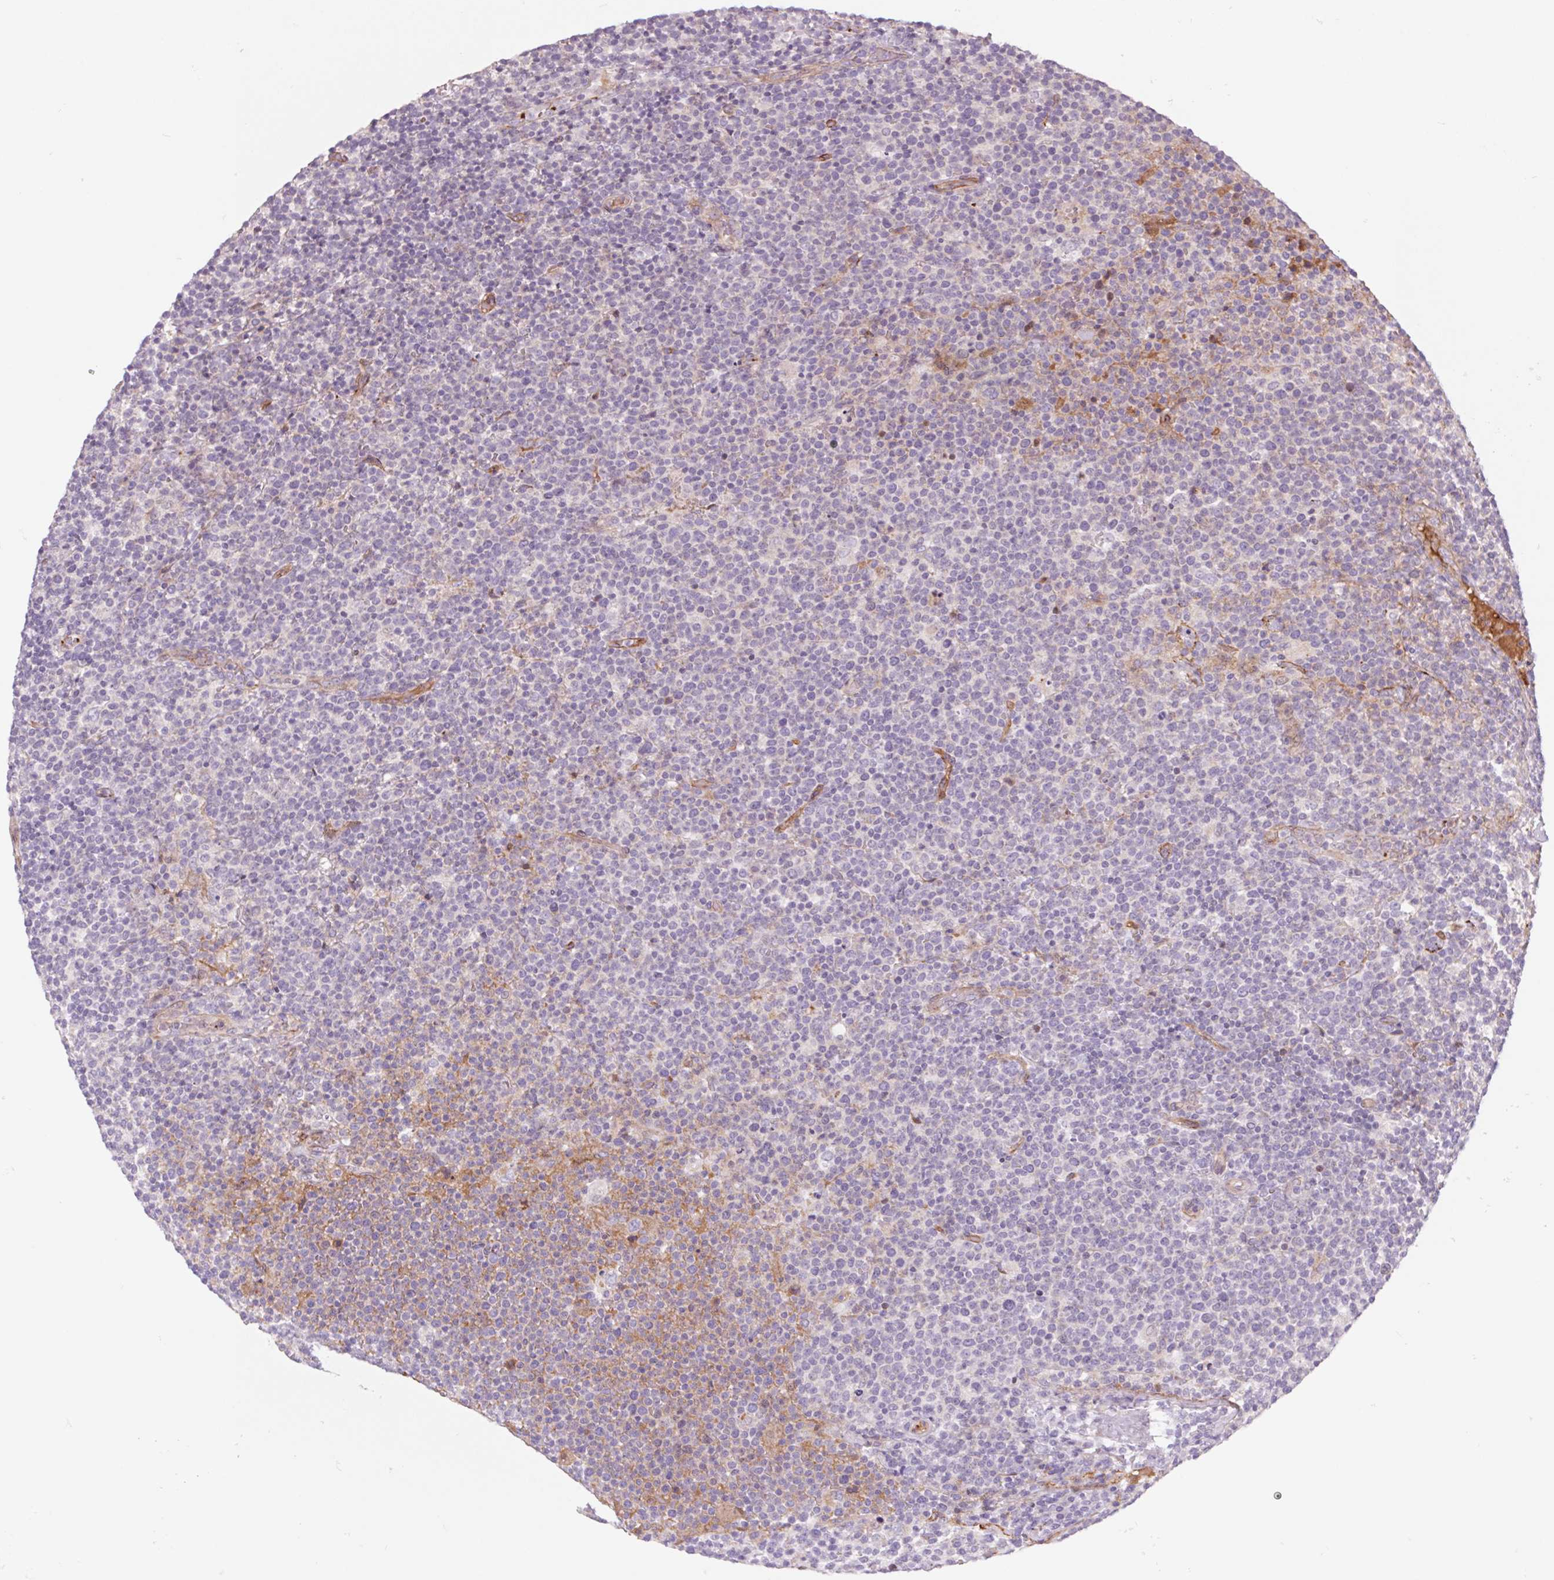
{"staining": {"intensity": "negative", "quantity": "none", "location": "none"}, "tissue": "lymphoma", "cell_type": "Tumor cells", "image_type": "cancer", "snomed": [{"axis": "morphology", "description": "Malignant lymphoma, non-Hodgkin's type, High grade"}, {"axis": "topography", "description": "Lymph node"}], "caption": "A micrograph of malignant lymphoma, non-Hodgkin's type (high-grade) stained for a protein reveals no brown staining in tumor cells. Nuclei are stained in blue.", "gene": "MS4A13", "patient": {"sex": "male", "age": 61}}